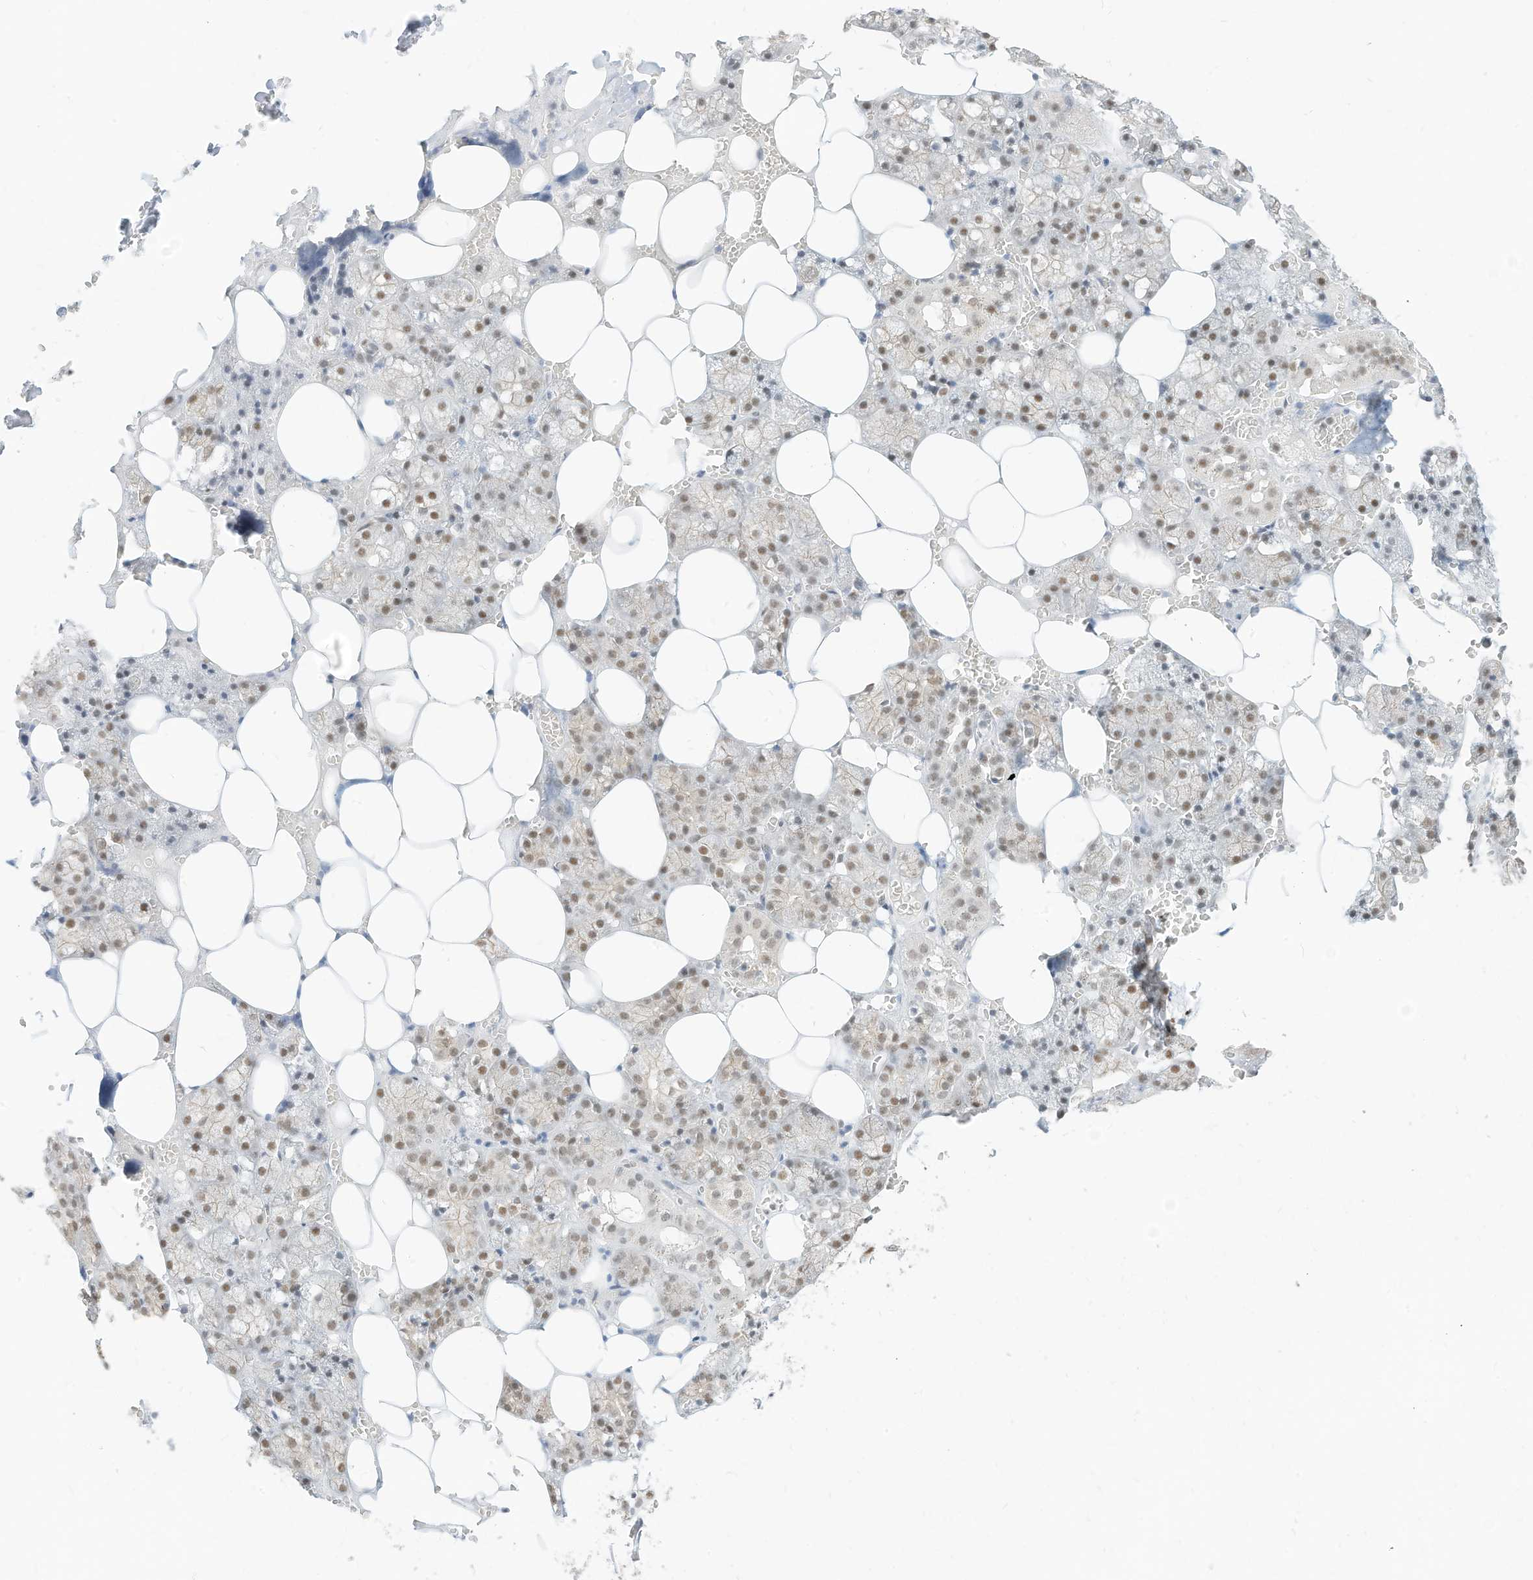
{"staining": {"intensity": "moderate", "quantity": ">75%", "location": "nuclear"}, "tissue": "salivary gland", "cell_type": "Glandular cells", "image_type": "normal", "snomed": [{"axis": "morphology", "description": "Normal tissue, NOS"}, {"axis": "topography", "description": "Salivary gland"}], "caption": "This image shows normal salivary gland stained with immunohistochemistry (IHC) to label a protein in brown. The nuclear of glandular cells show moderate positivity for the protein. Nuclei are counter-stained blue.", "gene": "SMARCA2", "patient": {"sex": "male", "age": 62}}